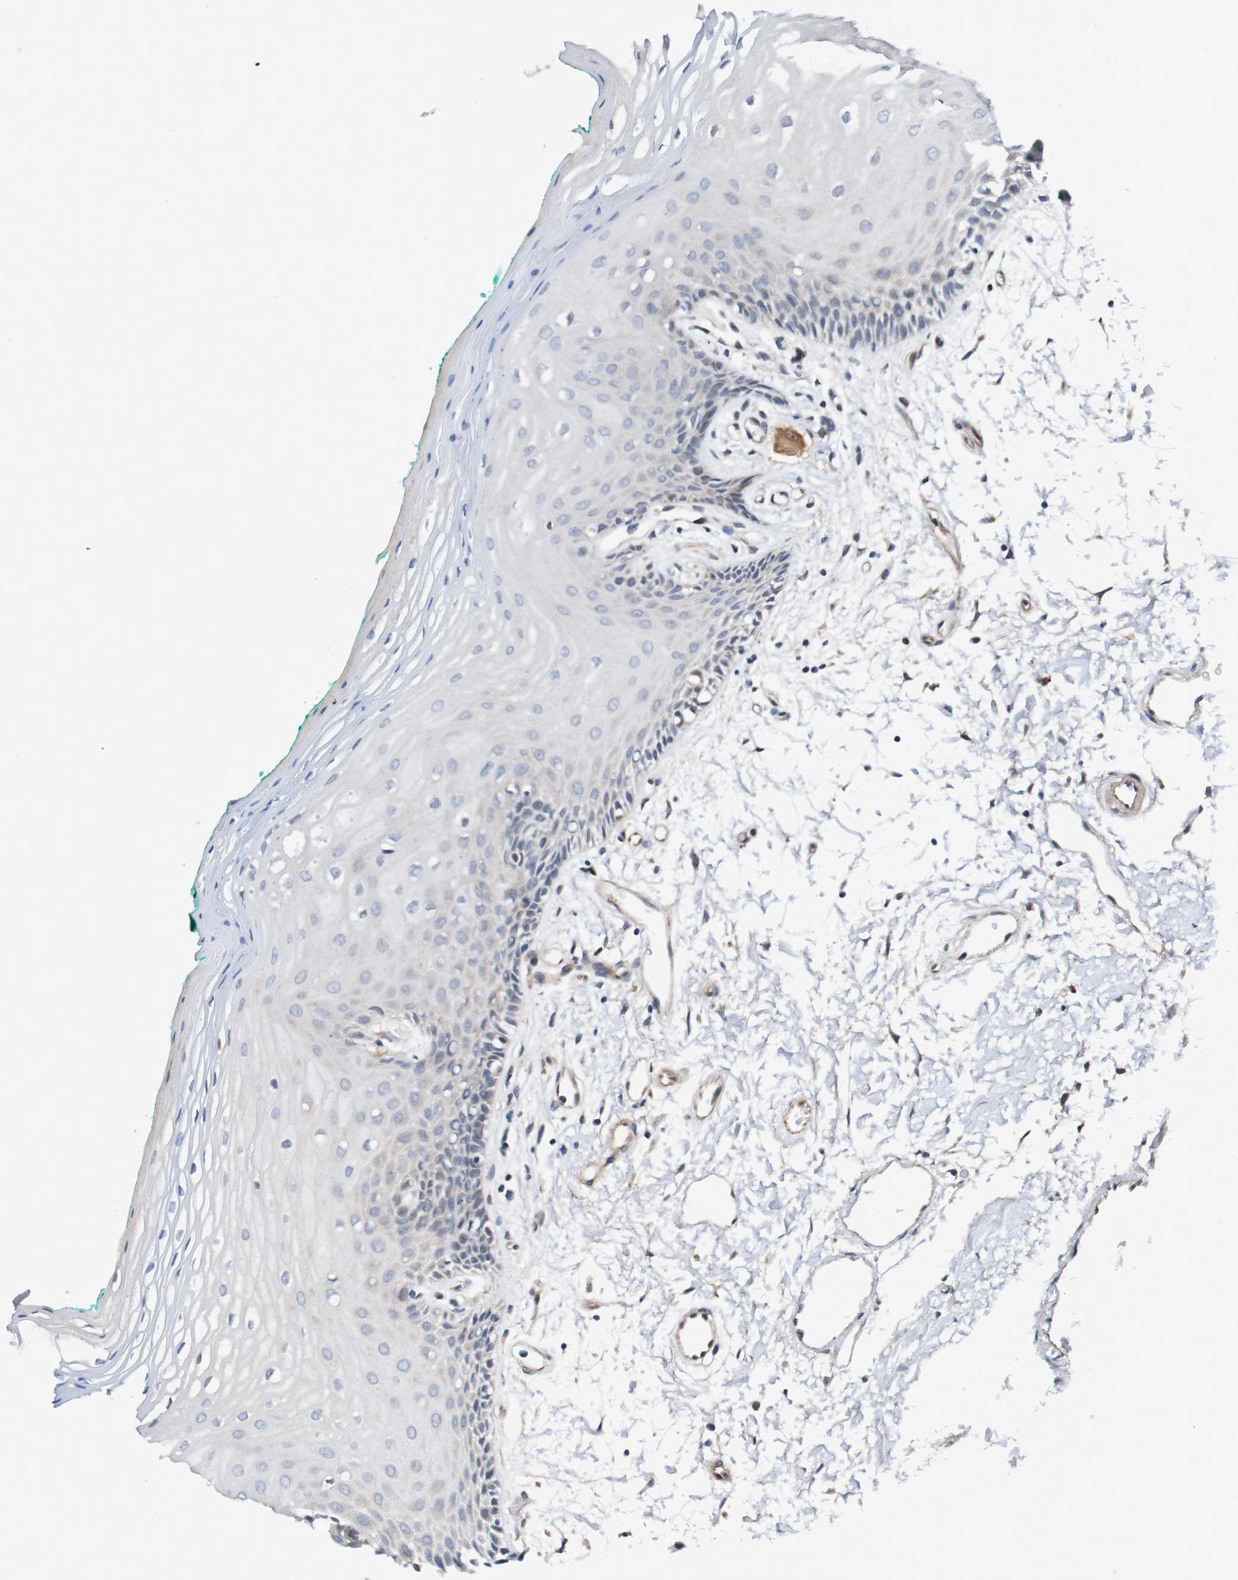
{"staining": {"intensity": "weak", "quantity": "<25%", "location": "nuclear"}, "tissue": "oral mucosa", "cell_type": "Squamous epithelial cells", "image_type": "normal", "snomed": [{"axis": "morphology", "description": "Normal tissue, NOS"}, {"axis": "topography", "description": "Skeletal muscle"}, {"axis": "topography", "description": "Oral tissue"}, {"axis": "topography", "description": "Peripheral nerve tissue"}], "caption": "A histopathology image of oral mucosa stained for a protein shows no brown staining in squamous epithelial cells. Nuclei are stained in blue.", "gene": "CPED1", "patient": {"sex": "female", "age": 84}}